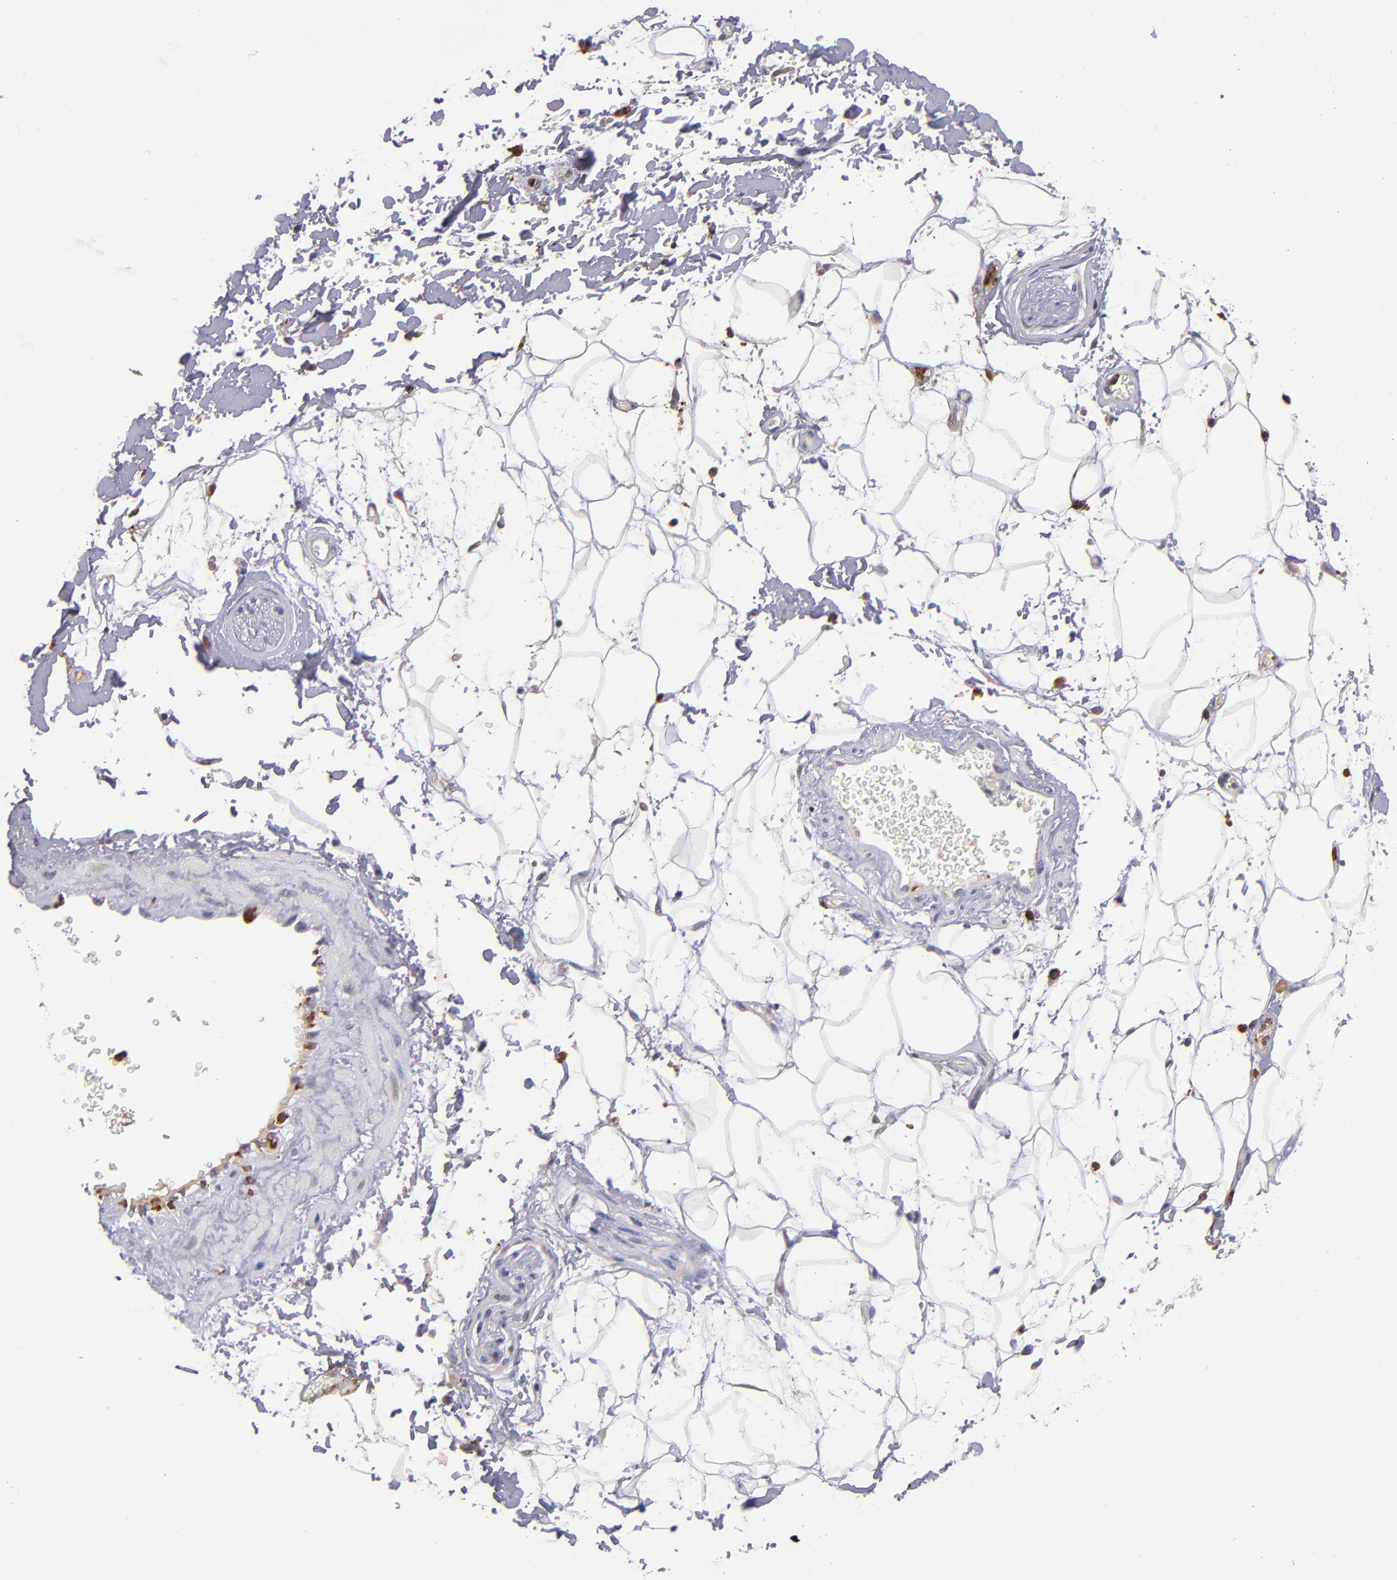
{"staining": {"intensity": "negative", "quantity": "none", "location": "none"}, "tissue": "adipose tissue", "cell_type": "Adipocytes", "image_type": "normal", "snomed": [{"axis": "morphology", "description": "Normal tissue, NOS"}, {"axis": "topography", "description": "Soft tissue"}], "caption": "Human adipose tissue stained for a protein using immunohistochemistry reveals no positivity in adipocytes.", "gene": "TTLL12", "patient": {"sex": "male", "age": 72}}